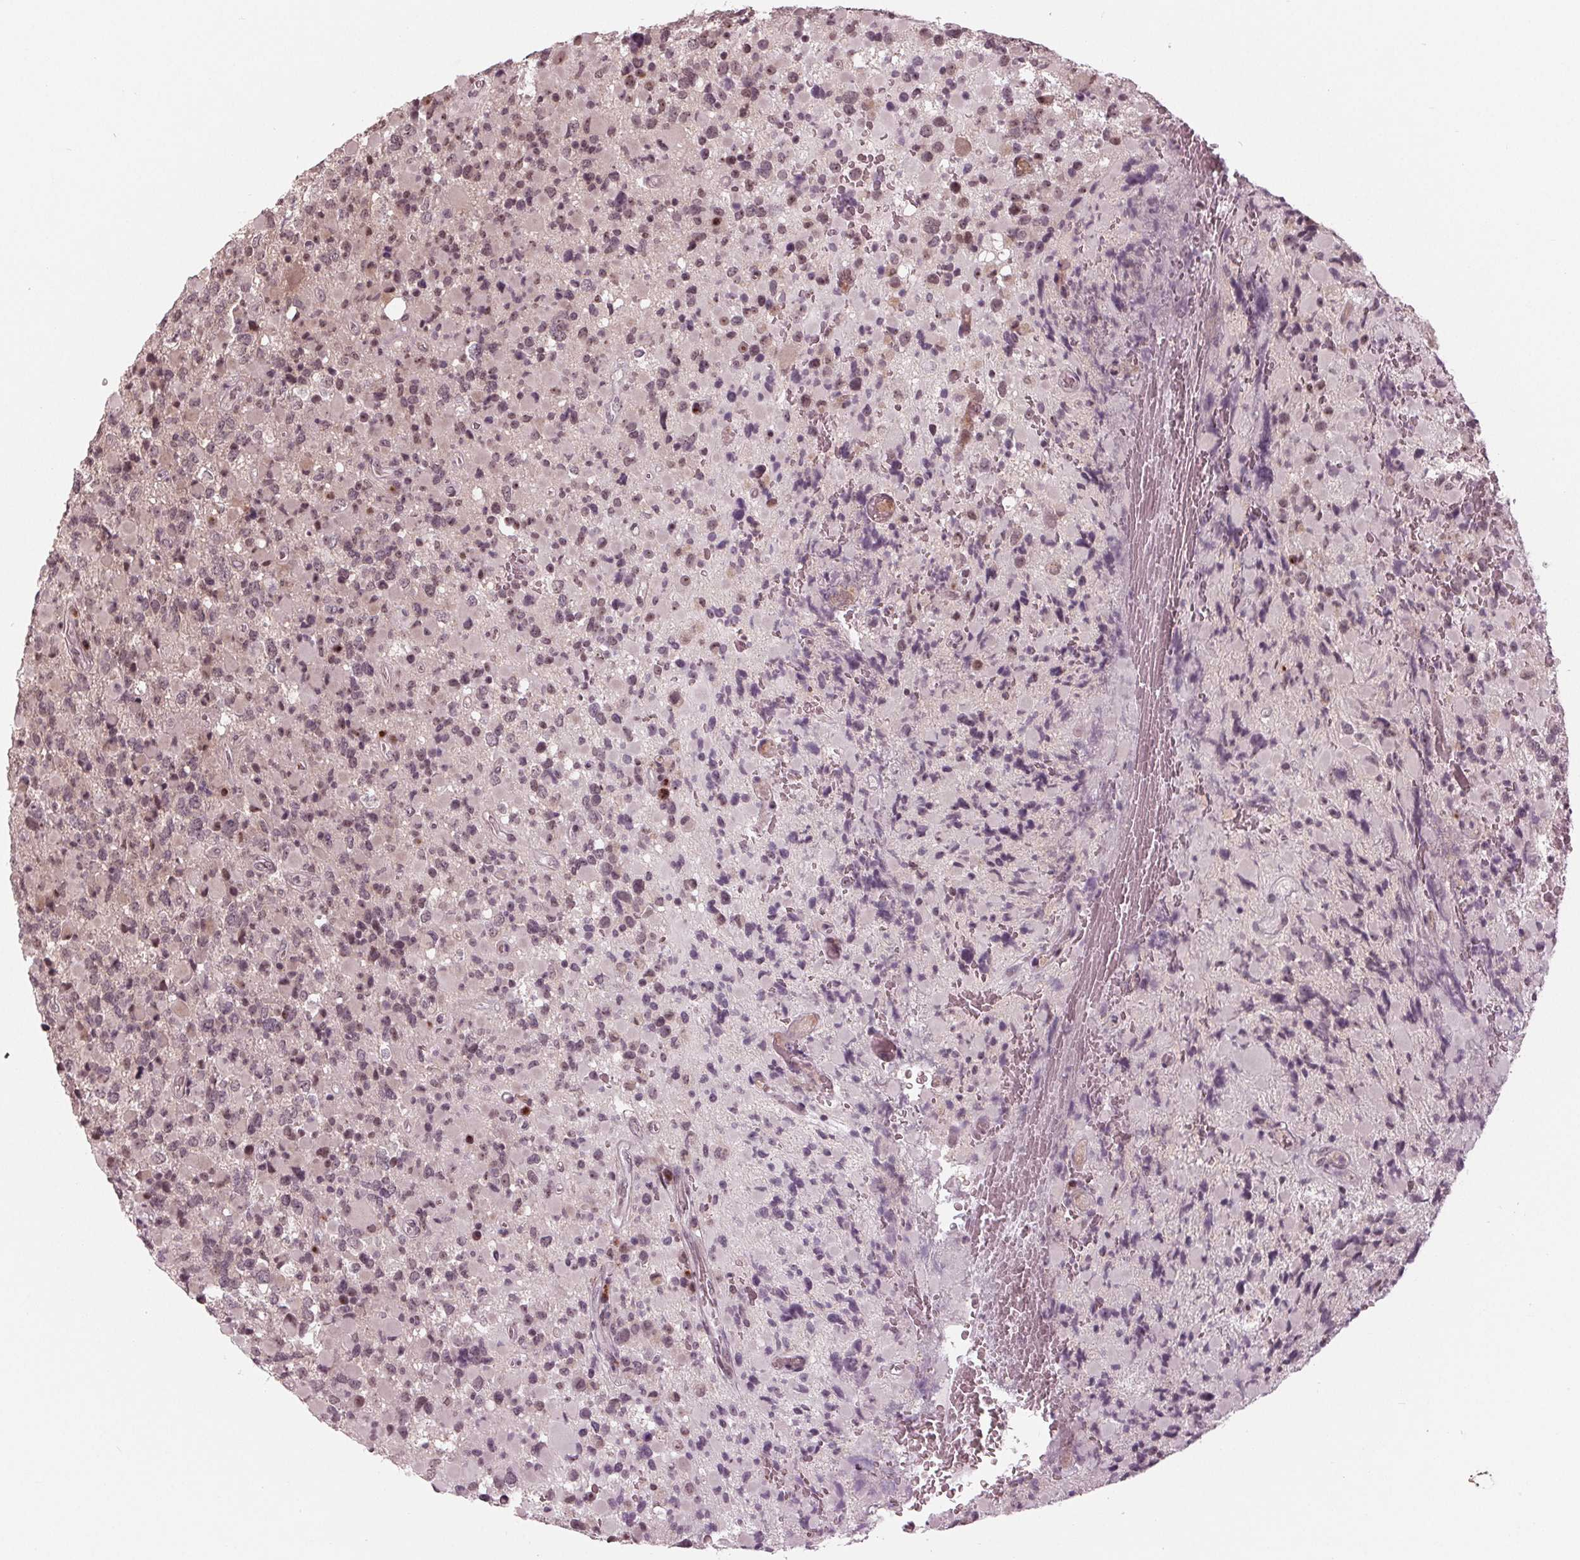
{"staining": {"intensity": "weak", "quantity": "25%-75%", "location": "nuclear"}, "tissue": "glioma", "cell_type": "Tumor cells", "image_type": "cancer", "snomed": [{"axis": "morphology", "description": "Glioma, malignant, High grade"}, {"axis": "topography", "description": "Brain"}], "caption": "A high-resolution image shows immunohistochemistry staining of high-grade glioma (malignant), which demonstrates weak nuclear expression in approximately 25%-75% of tumor cells.", "gene": "SLX4", "patient": {"sex": "female", "age": 40}}